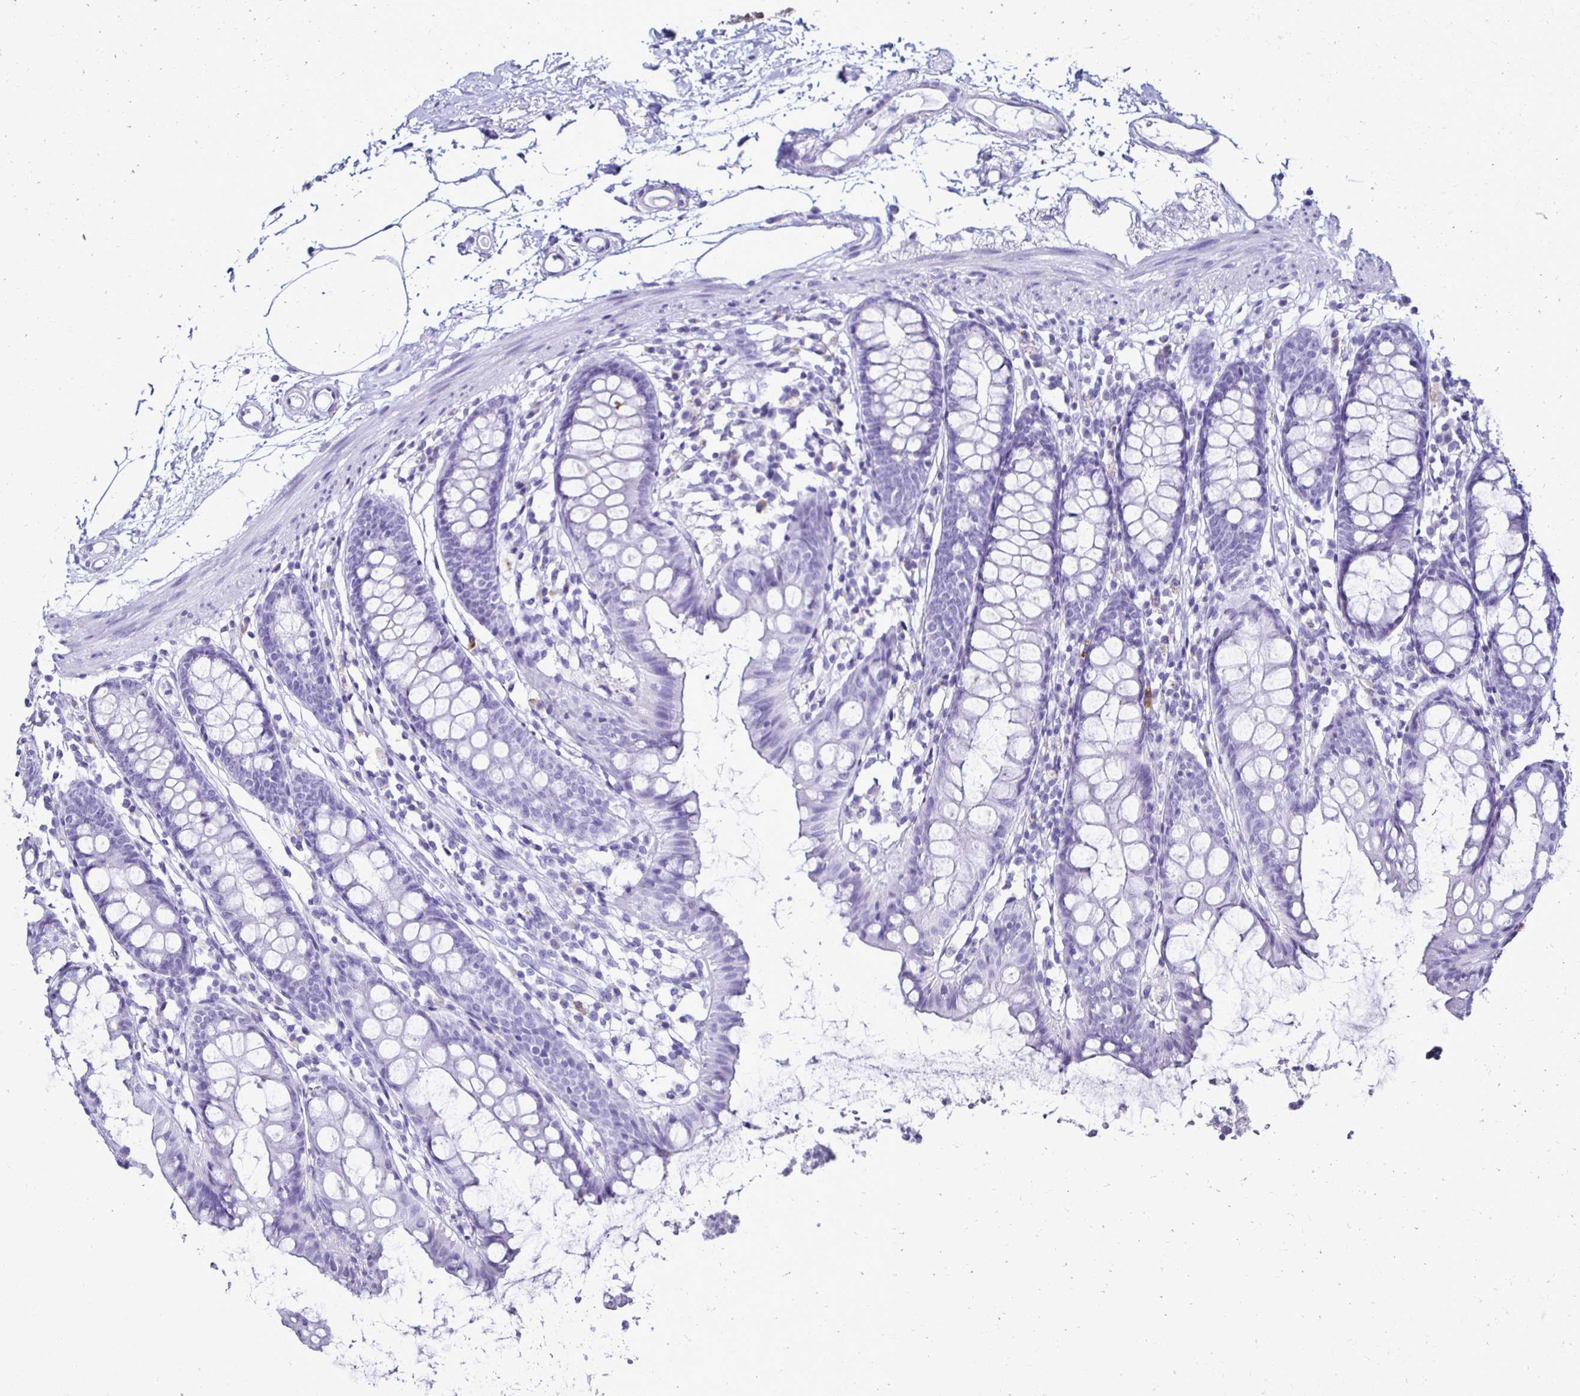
{"staining": {"intensity": "negative", "quantity": "none", "location": "none"}, "tissue": "colon", "cell_type": "Endothelial cells", "image_type": "normal", "snomed": [{"axis": "morphology", "description": "Normal tissue, NOS"}, {"axis": "topography", "description": "Colon"}], "caption": "The micrograph demonstrates no significant expression in endothelial cells of colon.", "gene": "CST5", "patient": {"sex": "female", "age": 84}}